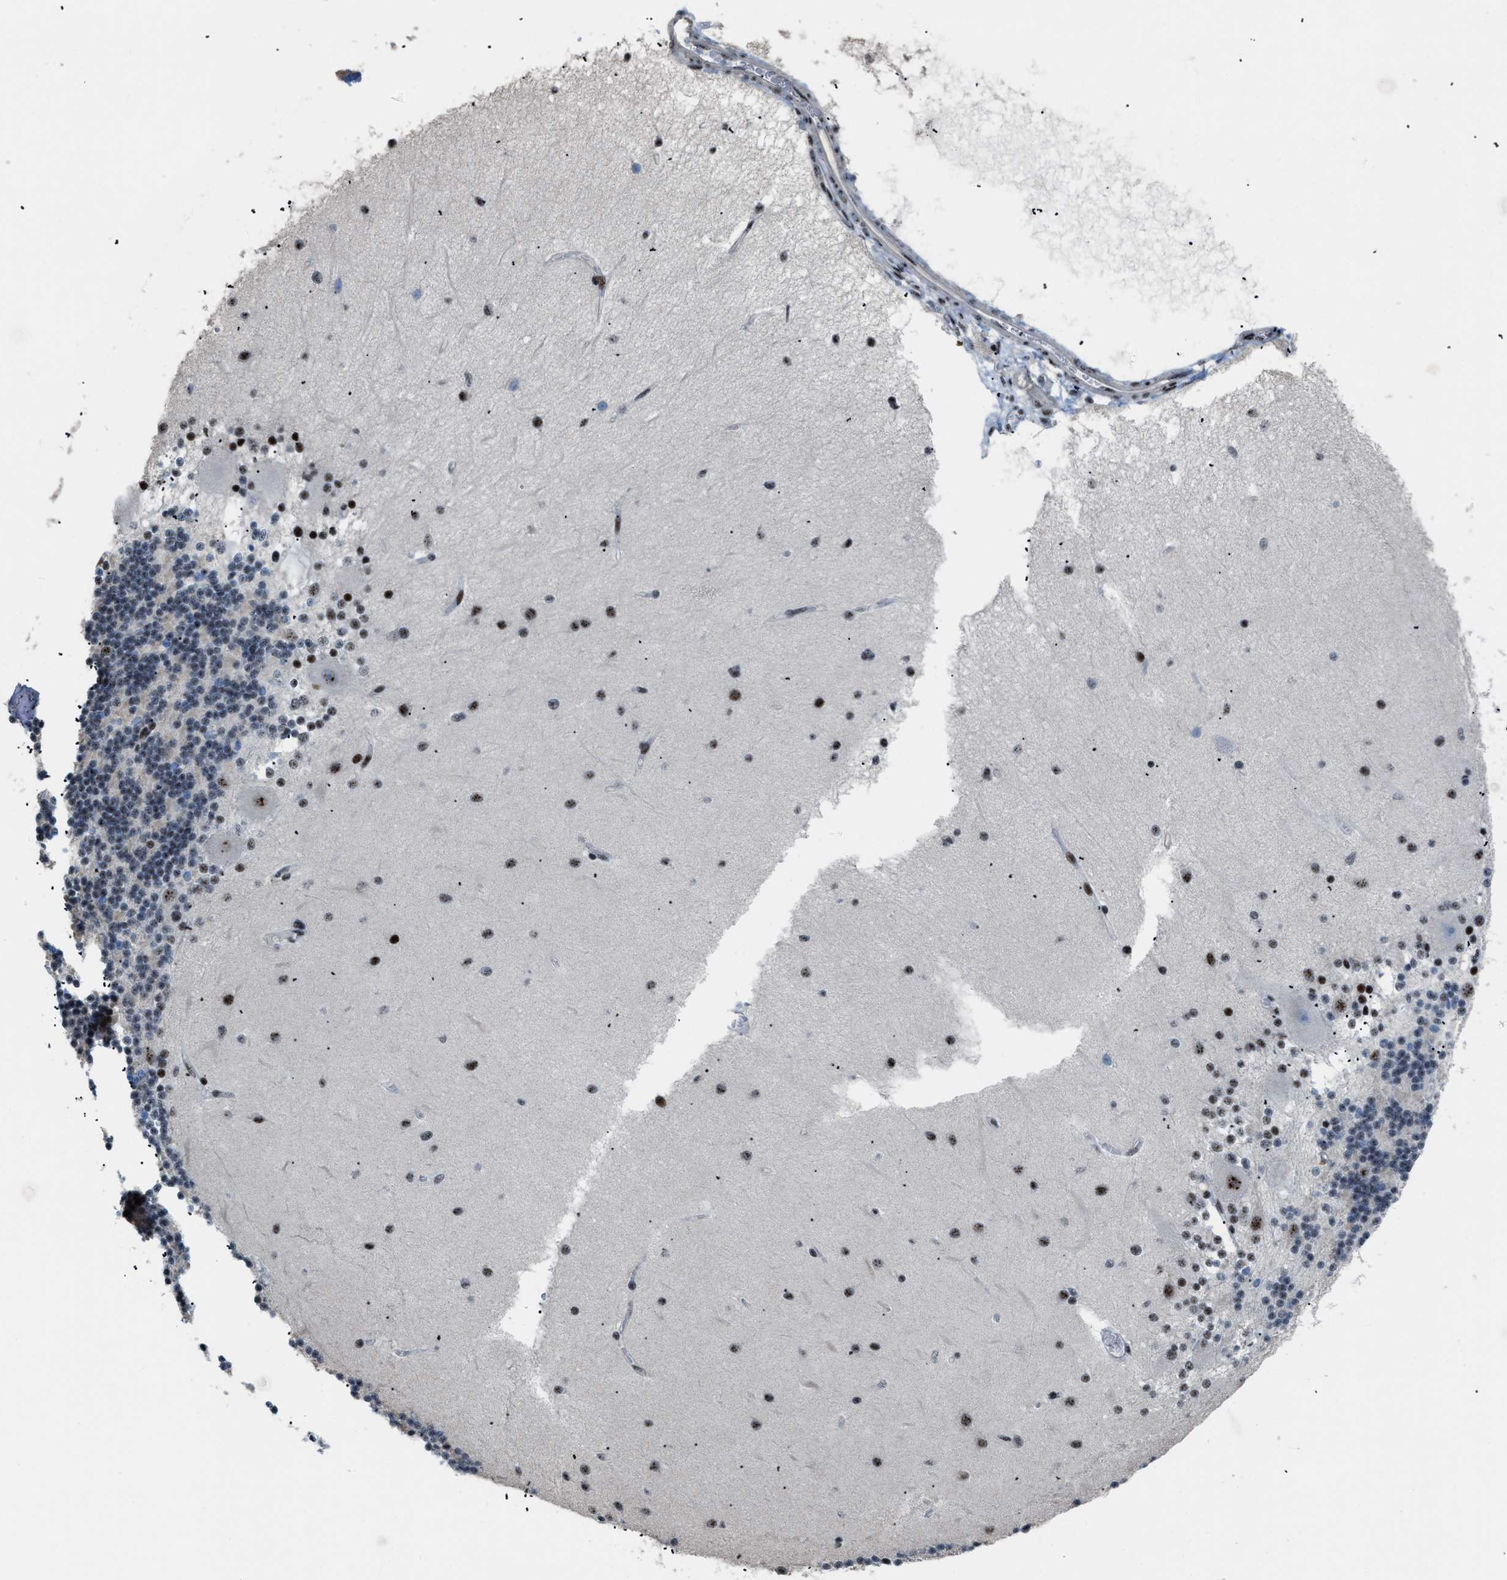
{"staining": {"intensity": "moderate", "quantity": "25%-75%", "location": "nuclear"}, "tissue": "cerebellum", "cell_type": "Cells in granular layer", "image_type": "normal", "snomed": [{"axis": "morphology", "description": "Normal tissue, NOS"}, {"axis": "topography", "description": "Cerebellum"}], "caption": "This photomicrograph exhibits immunohistochemistry staining of normal cerebellum, with medium moderate nuclear expression in about 25%-75% of cells in granular layer.", "gene": "CDR2", "patient": {"sex": "female", "age": 54}}